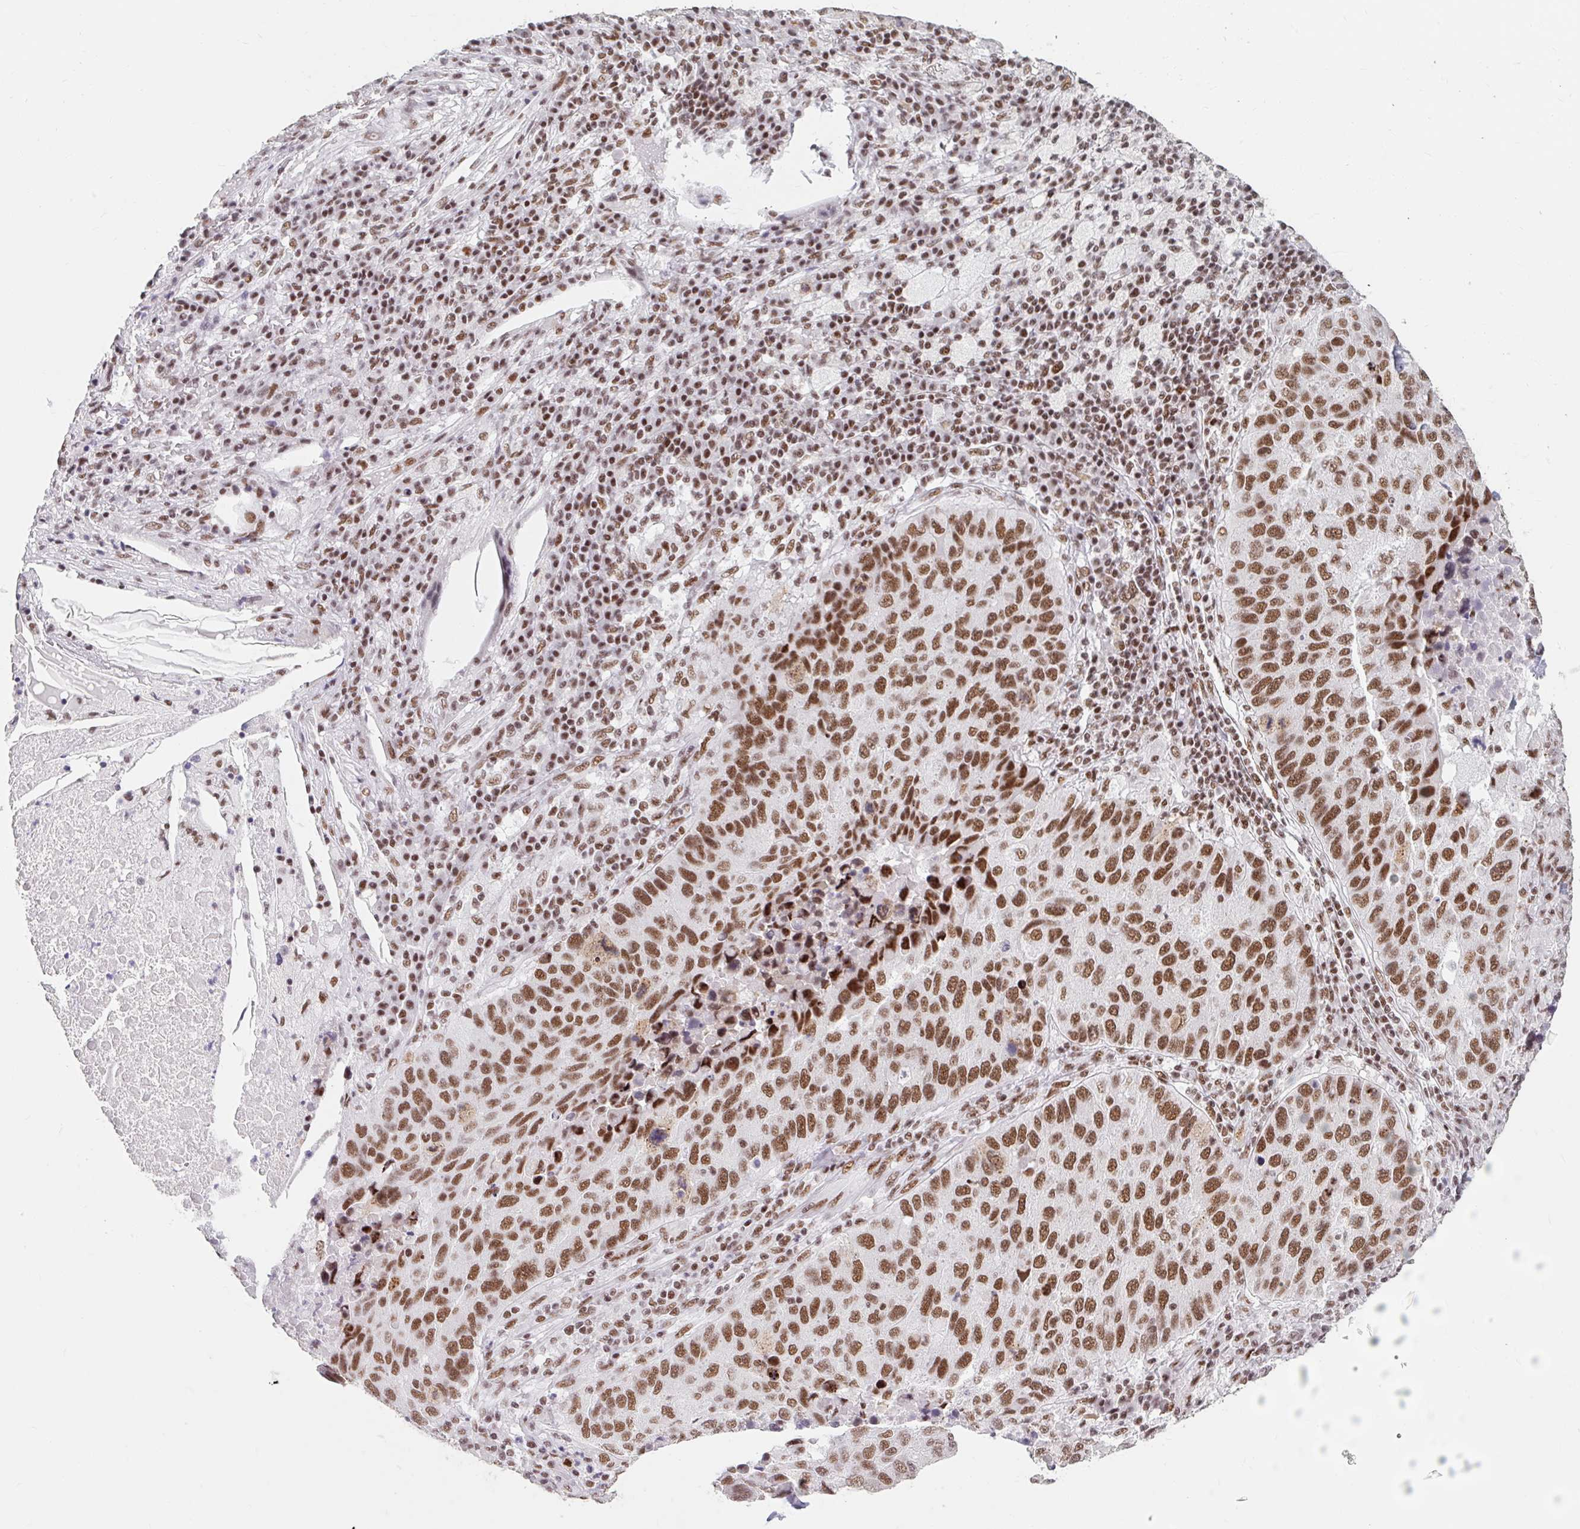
{"staining": {"intensity": "moderate", "quantity": ">75%", "location": "nuclear"}, "tissue": "lung cancer", "cell_type": "Tumor cells", "image_type": "cancer", "snomed": [{"axis": "morphology", "description": "Squamous cell carcinoma, NOS"}, {"axis": "topography", "description": "Lung"}], "caption": "IHC of human lung squamous cell carcinoma reveals medium levels of moderate nuclear positivity in about >75% of tumor cells.", "gene": "SRSF10", "patient": {"sex": "male", "age": 73}}